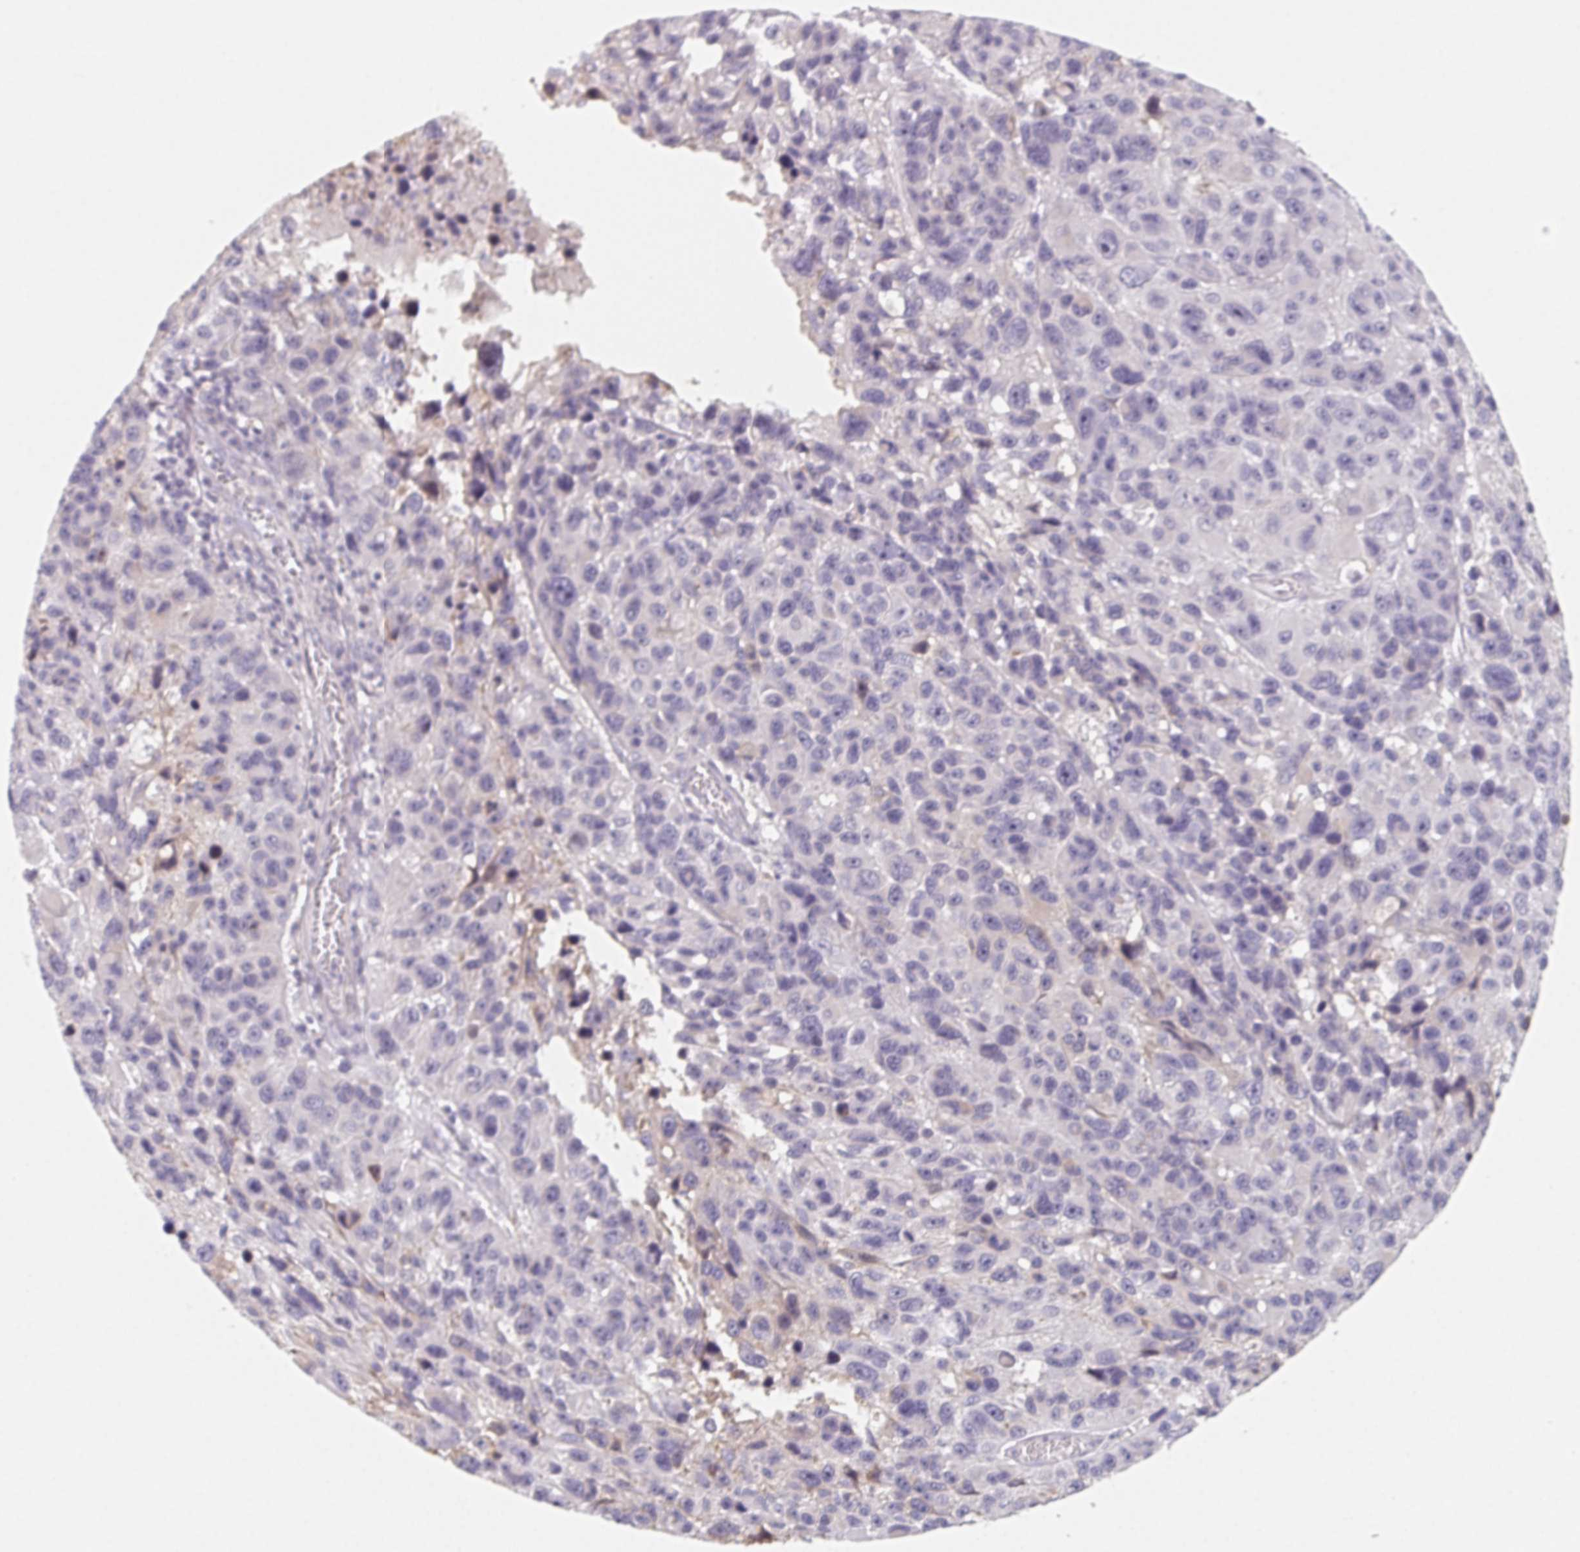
{"staining": {"intensity": "weak", "quantity": "<25%", "location": "cytoplasmic/membranous"}, "tissue": "melanoma", "cell_type": "Tumor cells", "image_type": "cancer", "snomed": [{"axis": "morphology", "description": "Malignant melanoma, NOS"}, {"axis": "topography", "description": "Skin"}], "caption": "Human melanoma stained for a protein using IHC displays no staining in tumor cells.", "gene": "LRRC23", "patient": {"sex": "male", "age": 53}}